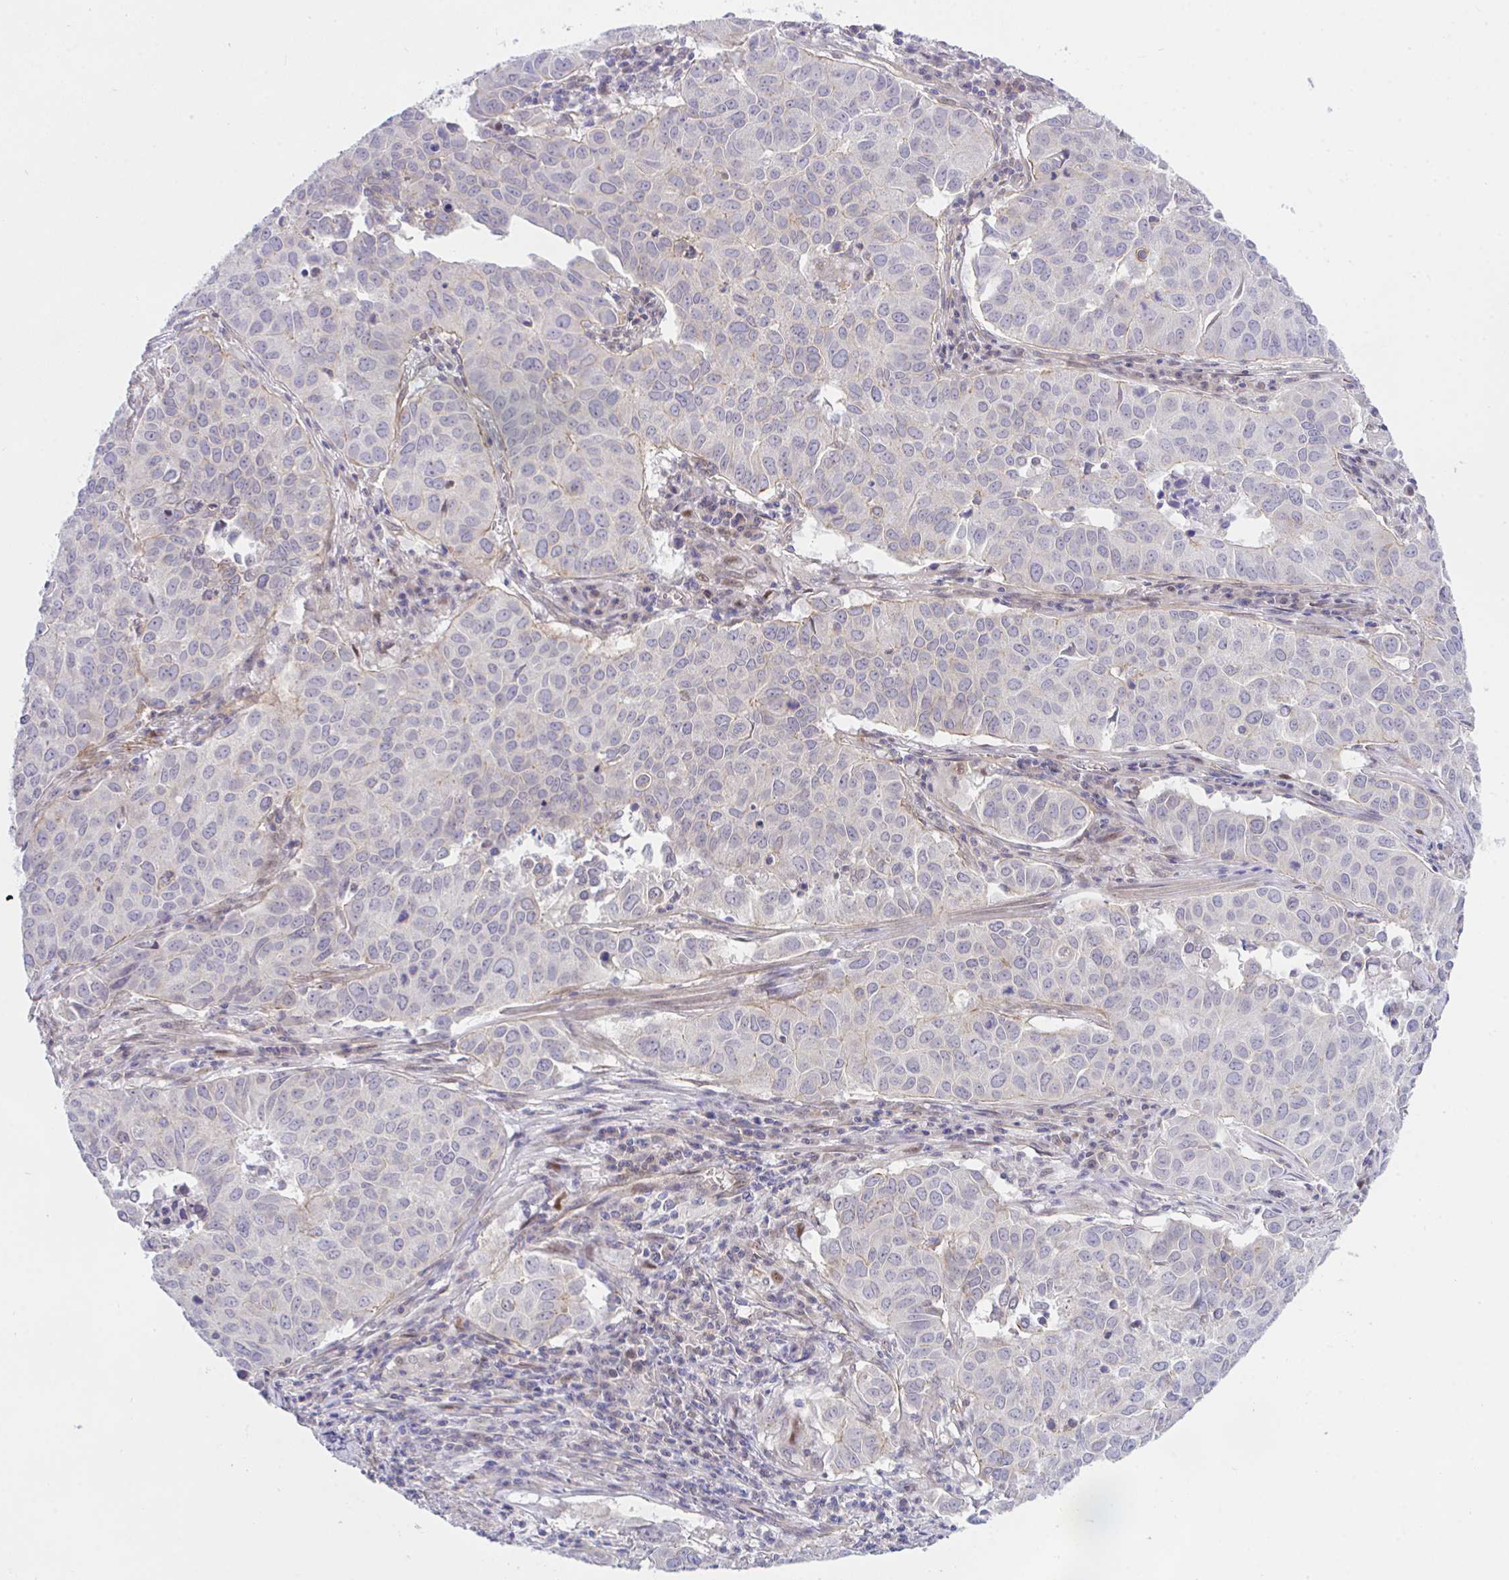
{"staining": {"intensity": "negative", "quantity": "none", "location": "none"}, "tissue": "lung cancer", "cell_type": "Tumor cells", "image_type": "cancer", "snomed": [{"axis": "morphology", "description": "Adenocarcinoma, NOS"}, {"axis": "topography", "description": "Lung"}], "caption": "Tumor cells show no significant protein staining in lung cancer.", "gene": "ZBED3", "patient": {"sex": "female", "age": 50}}